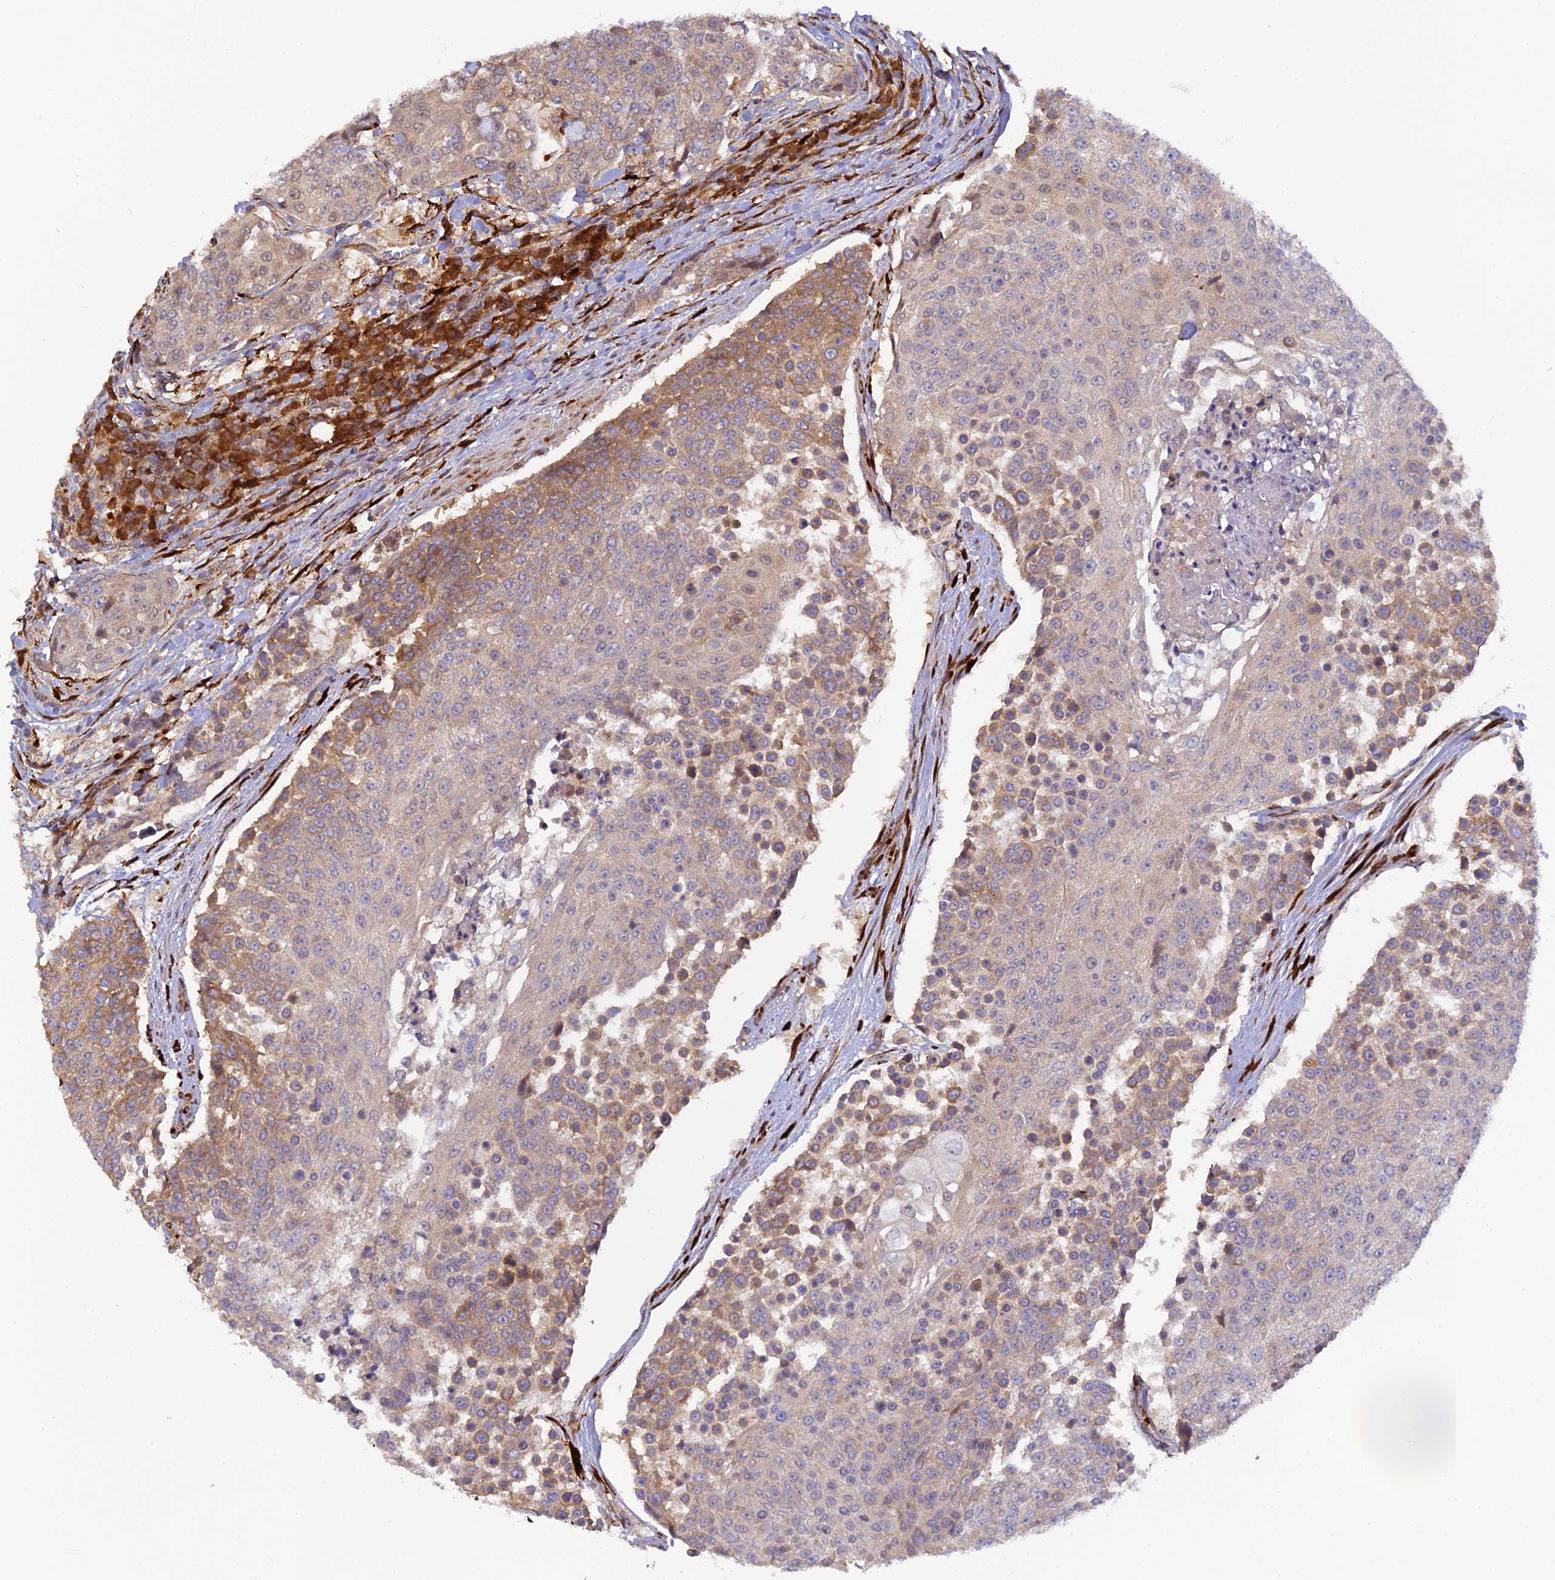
{"staining": {"intensity": "moderate", "quantity": "<25%", "location": "cytoplasmic/membranous"}, "tissue": "urothelial cancer", "cell_type": "Tumor cells", "image_type": "cancer", "snomed": [{"axis": "morphology", "description": "Urothelial carcinoma, High grade"}, {"axis": "topography", "description": "Urinary bladder"}], "caption": "Immunohistochemical staining of human urothelial cancer exhibits moderate cytoplasmic/membranous protein positivity in approximately <25% of tumor cells.", "gene": "P3H3", "patient": {"sex": "female", "age": 63}}